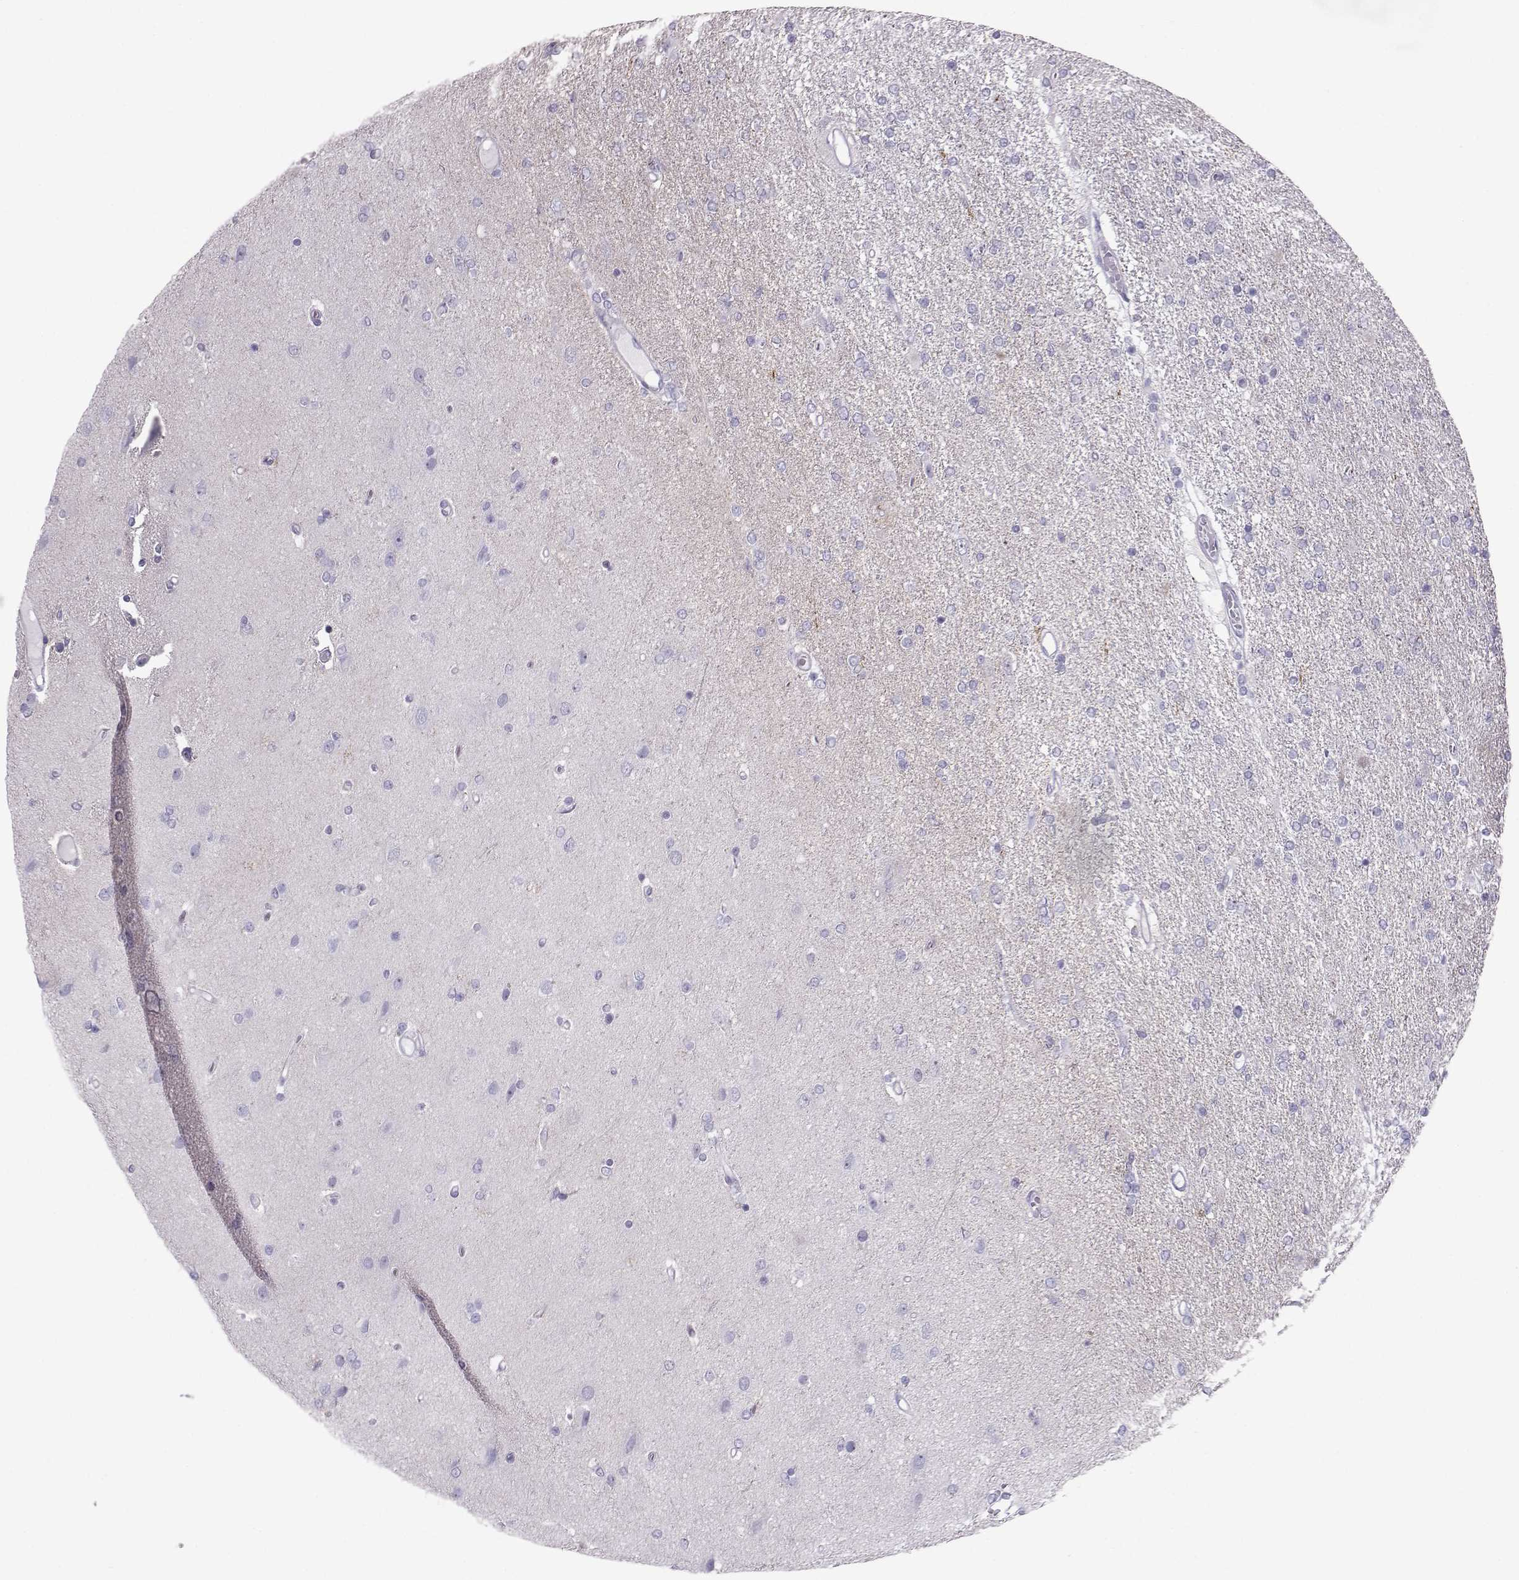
{"staining": {"intensity": "negative", "quantity": "none", "location": "none"}, "tissue": "glioma", "cell_type": "Tumor cells", "image_type": "cancer", "snomed": [{"axis": "morphology", "description": "Glioma, malignant, High grade"}, {"axis": "topography", "description": "Cerebral cortex"}], "caption": "A high-resolution histopathology image shows IHC staining of high-grade glioma (malignant), which displays no significant expression in tumor cells.", "gene": "DMRT3", "patient": {"sex": "male", "age": 70}}